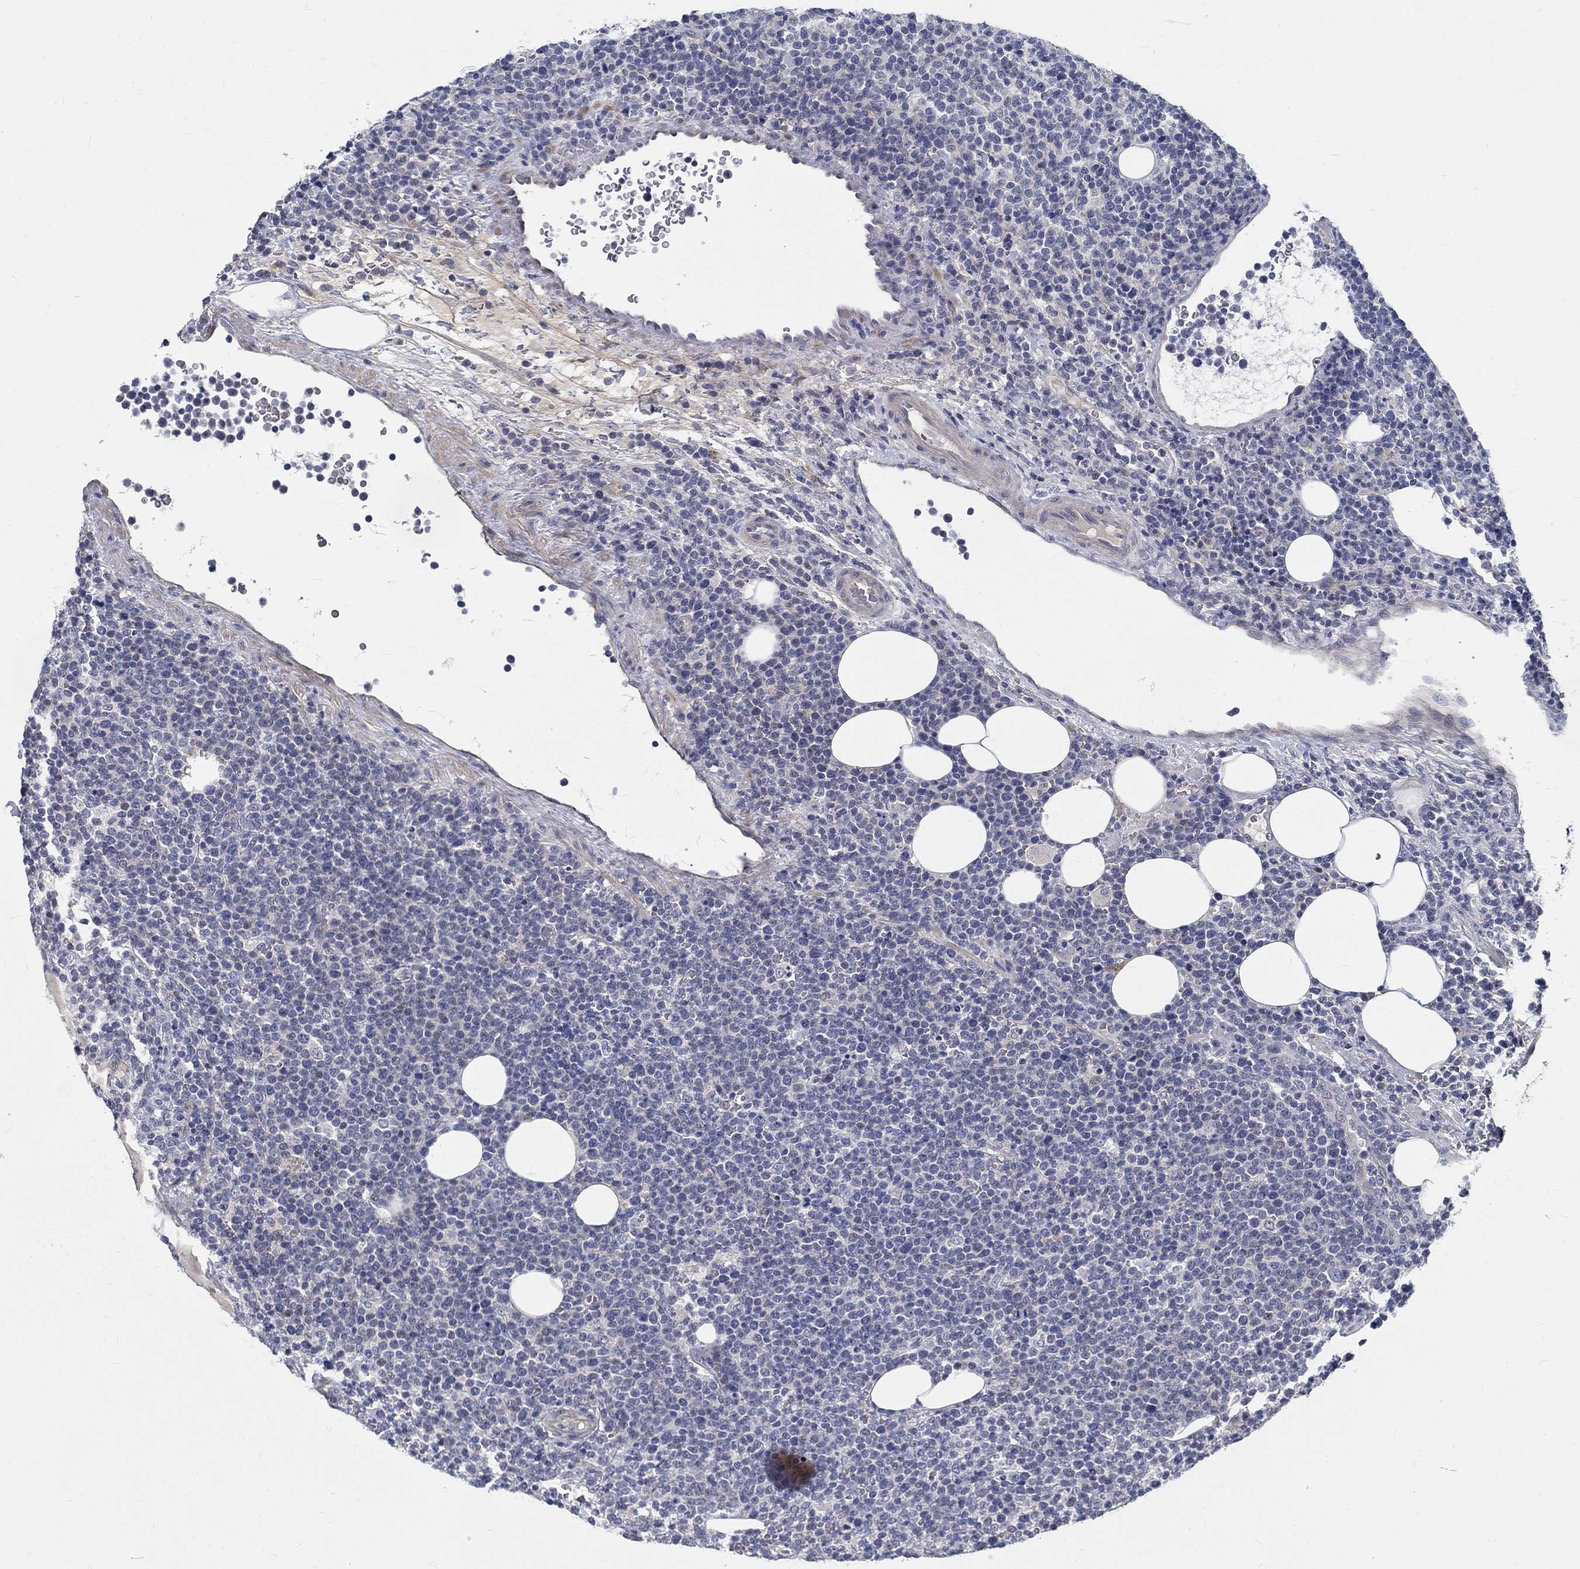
{"staining": {"intensity": "negative", "quantity": "none", "location": "none"}, "tissue": "lymphoma", "cell_type": "Tumor cells", "image_type": "cancer", "snomed": [{"axis": "morphology", "description": "Malignant lymphoma, non-Hodgkin's type, High grade"}, {"axis": "topography", "description": "Lymph node"}], "caption": "Immunohistochemistry photomicrograph of neoplastic tissue: lymphoma stained with DAB (3,3'-diaminobenzidine) demonstrates no significant protein positivity in tumor cells.", "gene": "MYBPC1", "patient": {"sex": "male", "age": 61}}